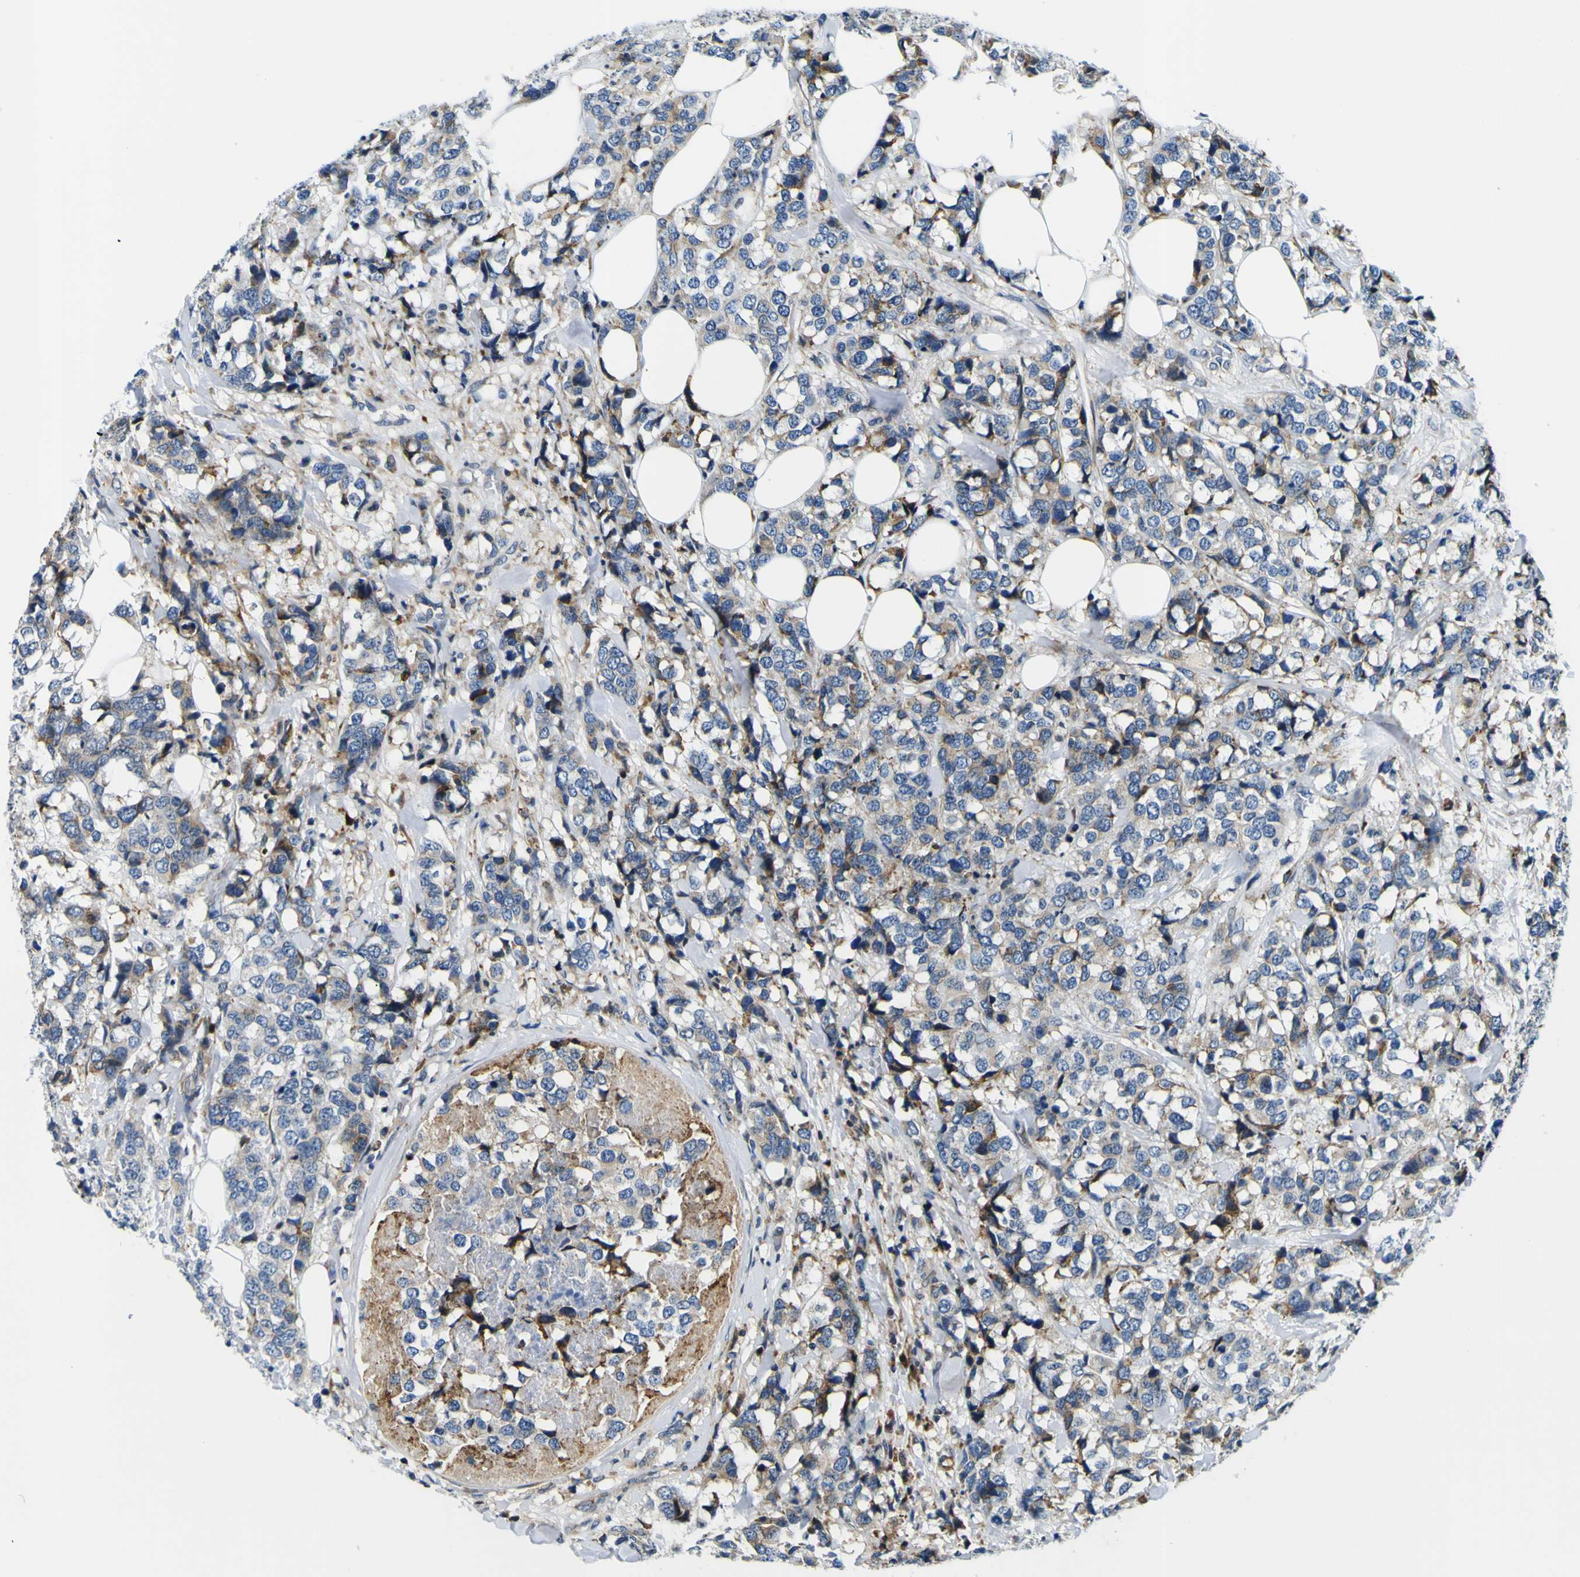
{"staining": {"intensity": "weak", "quantity": "<25%", "location": "cytoplasmic/membranous"}, "tissue": "breast cancer", "cell_type": "Tumor cells", "image_type": "cancer", "snomed": [{"axis": "morphology", "description": "Lobular carcinoma"}, {"axis": "topography", "description": "Breast"}], "caption": "Tumor cells show no significant protein expression in breast lobular carcinoma. (Stains: DAB (3,3'-diaminobenzidine) immunohistochemistry with hematoxylin counter stain, Microscopy: brightfield microscopy at high magnification).", "gene": "NLRP3", "patient": {"sex": "female", "age": 59}}